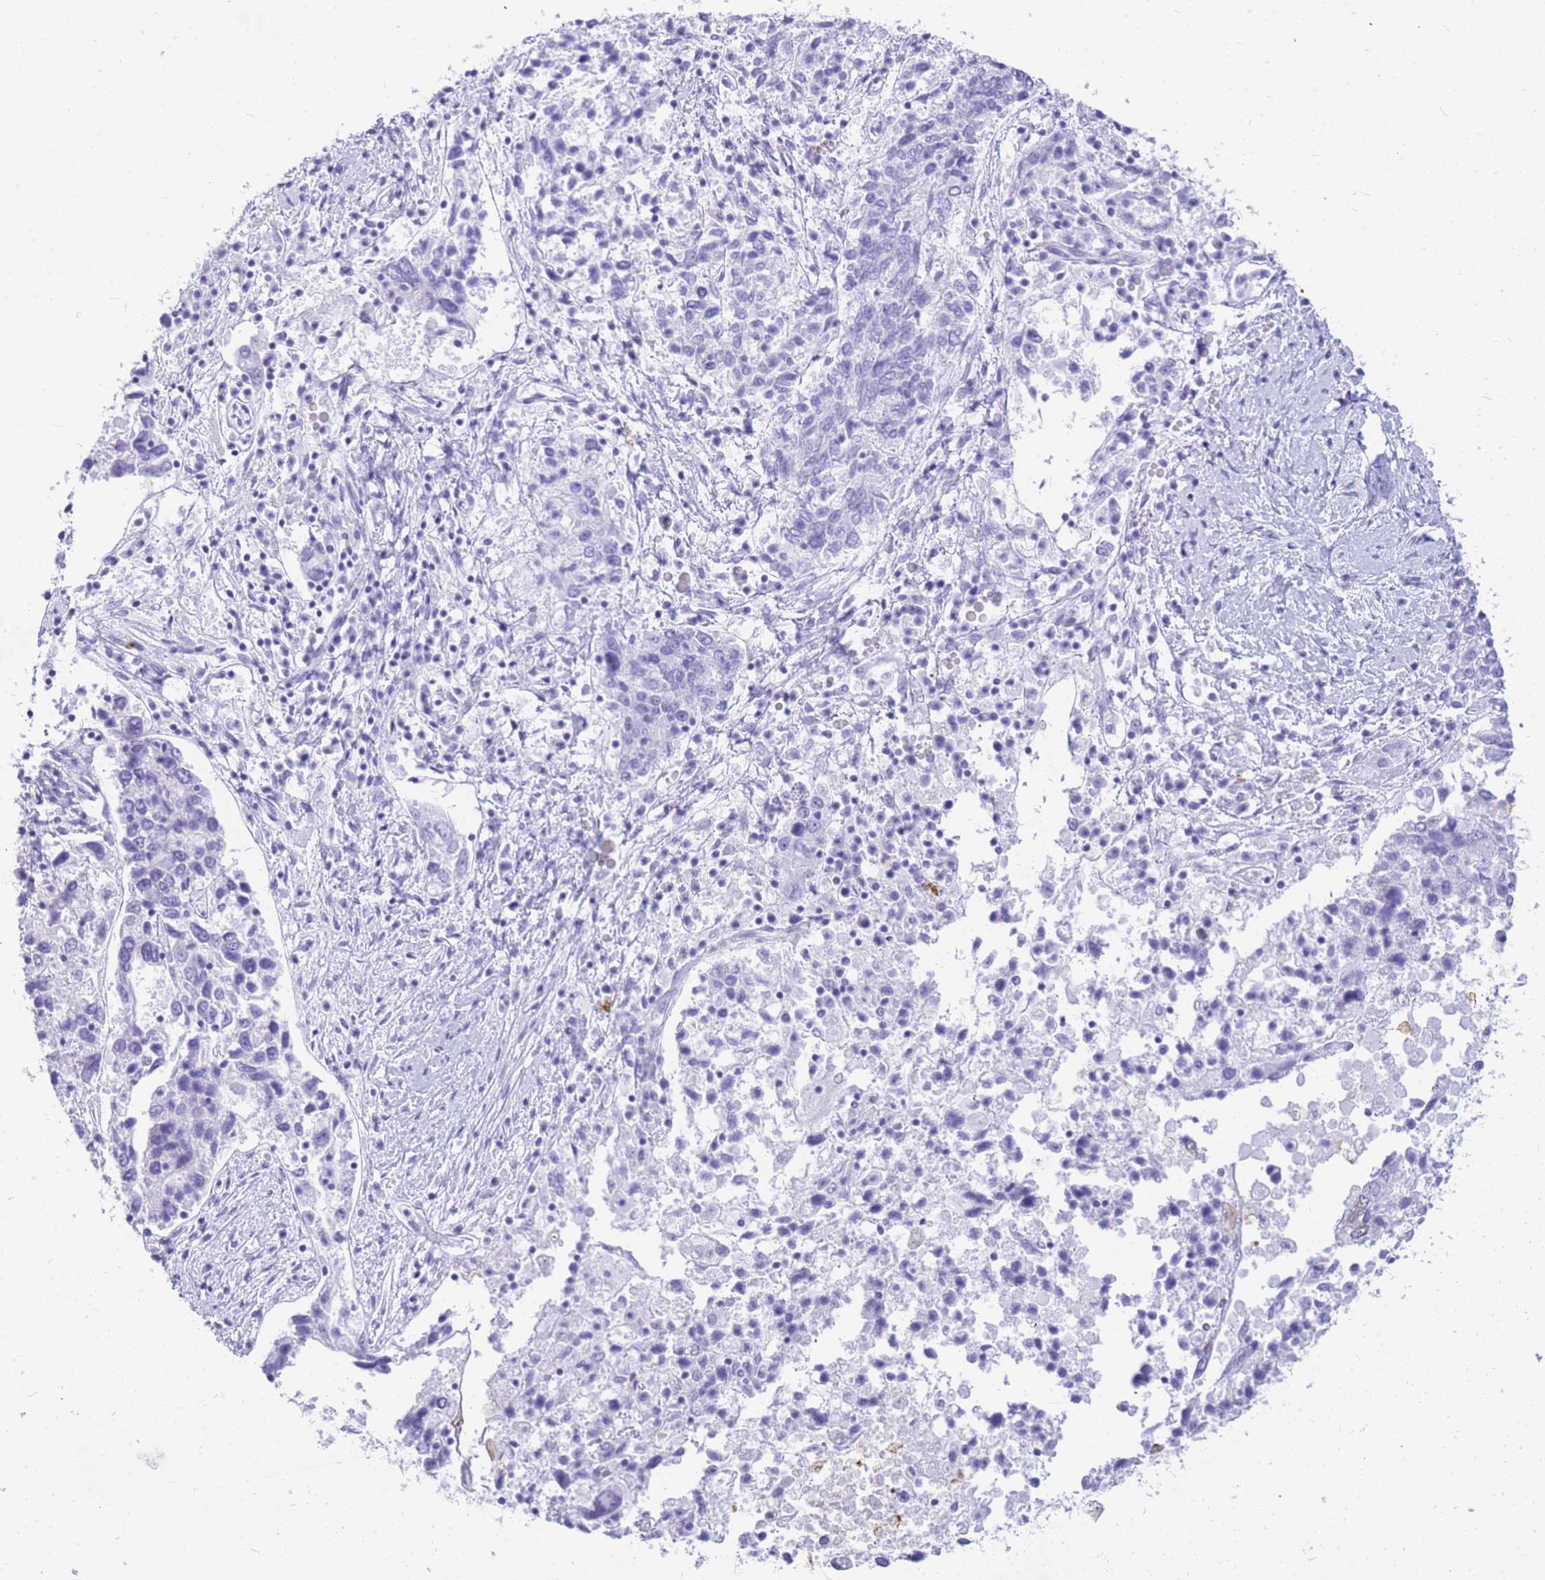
{"staining": {"intensity": "negative", "quantity": "none", "location": "none"}, "tissue": "ovarian cancer", "cell_type": "Tumor cells", "image_type": "cancer", "snomed": [{"axis": "morphology", "description": "Carcinoma, endometroid"}, {"axis": "topography", "description": "Ovary"}], "caption": "Immunohistochemistry photomicrograph of neoplastic tissue: ovarian endometroid carcinoma stained with DAB displays no significant protein expression in tumor cells.", "gene": "HERC1", "patient": {"sex": "female", "age": 62}}